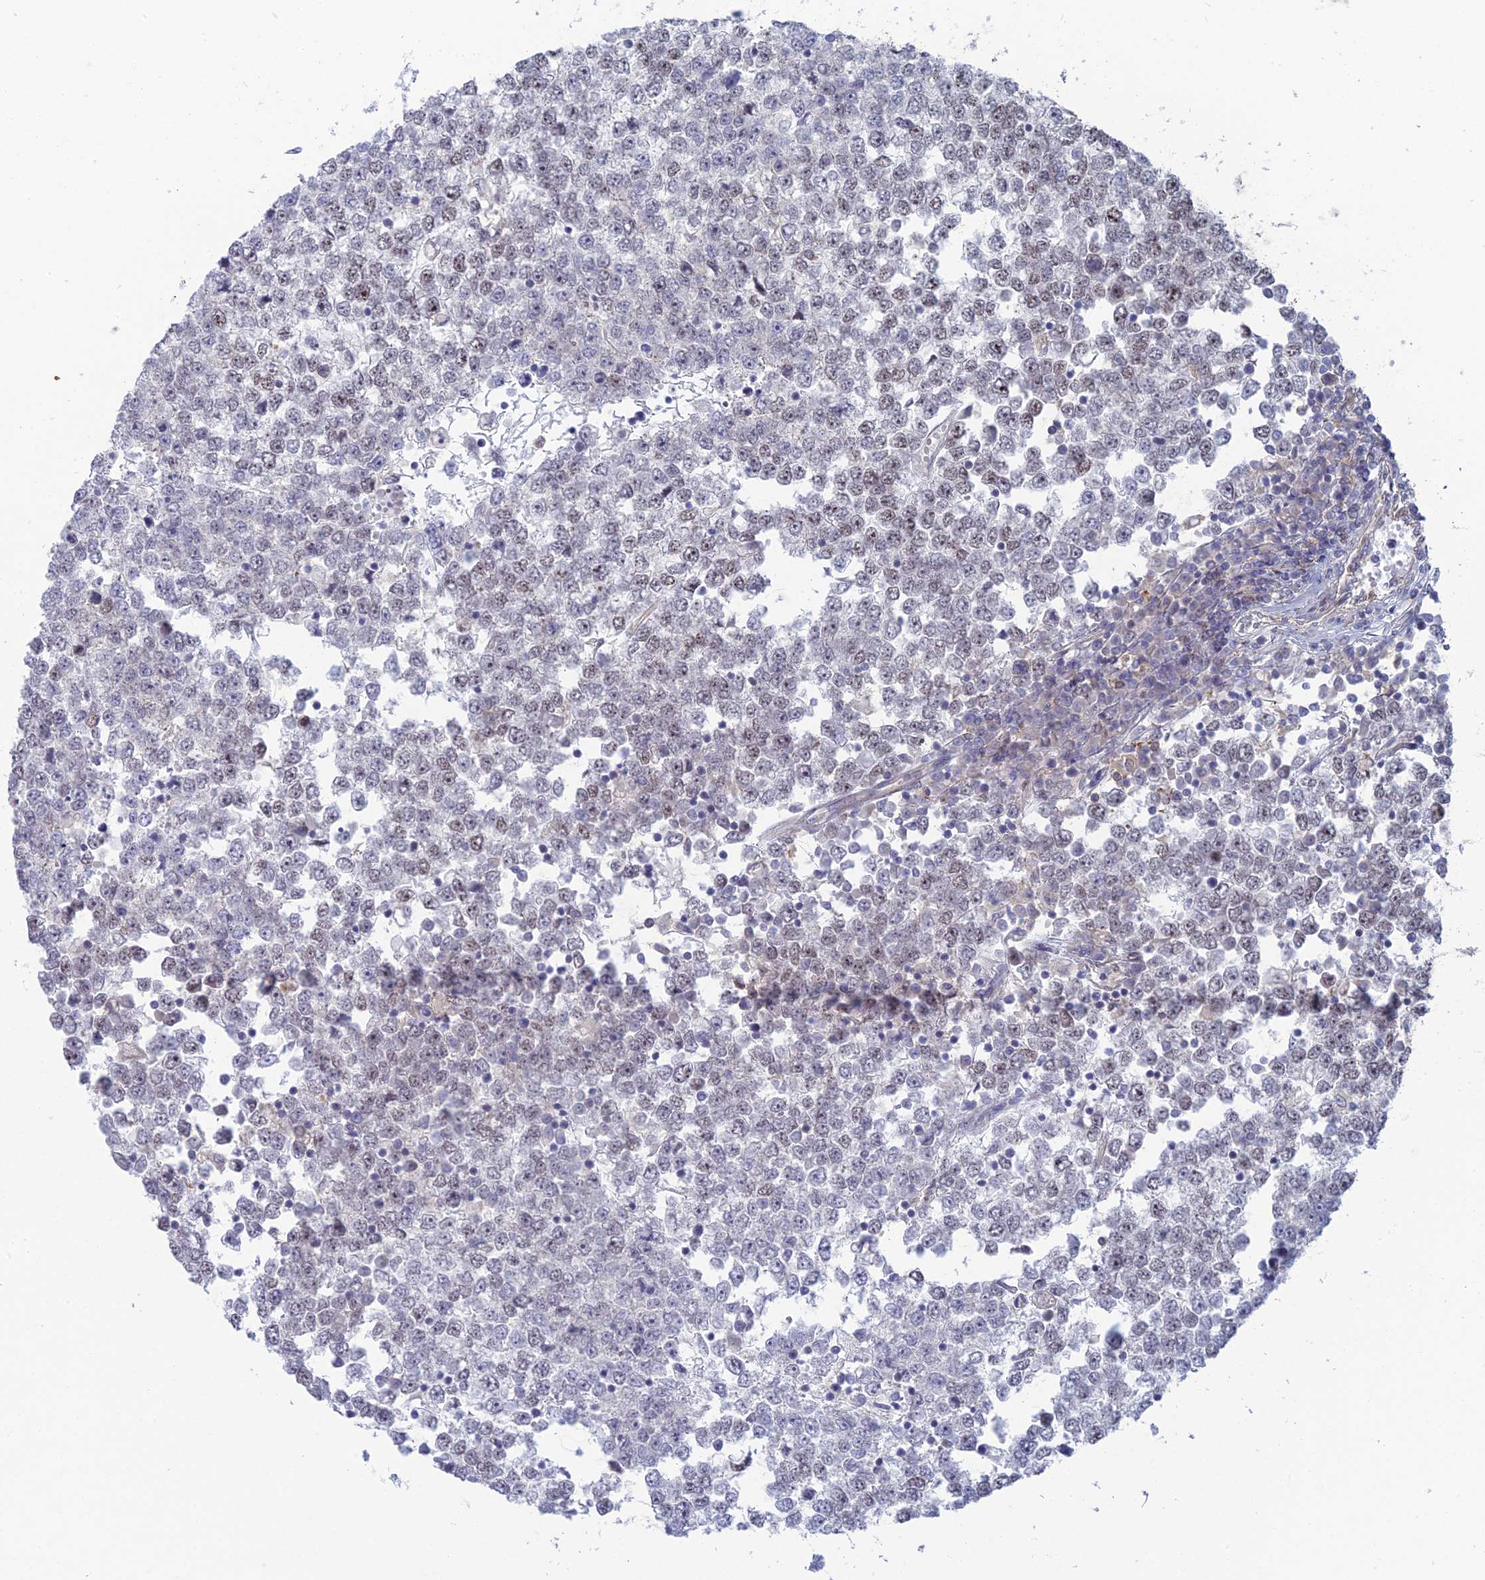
{"staining": {"intensity": "moderate", "quantity": "<25%", "location": "nuclear"}, "tissue": "testis cancer", "cell_type": "Tumor cells", "image_type": "cancer", "snomed": [{"axis": "morphology", "description": "Seminoma, NOS"}, {"axis": "topography", "description": "Testis"}], "caption": "A high-resolution micrograph shows IHC staining of testis cancer, which displays moderate nuclear positivity in approximately <25% of tumor cells.", "gene": "ABHD1", "patient": {"sex": "male", "age": 65}}